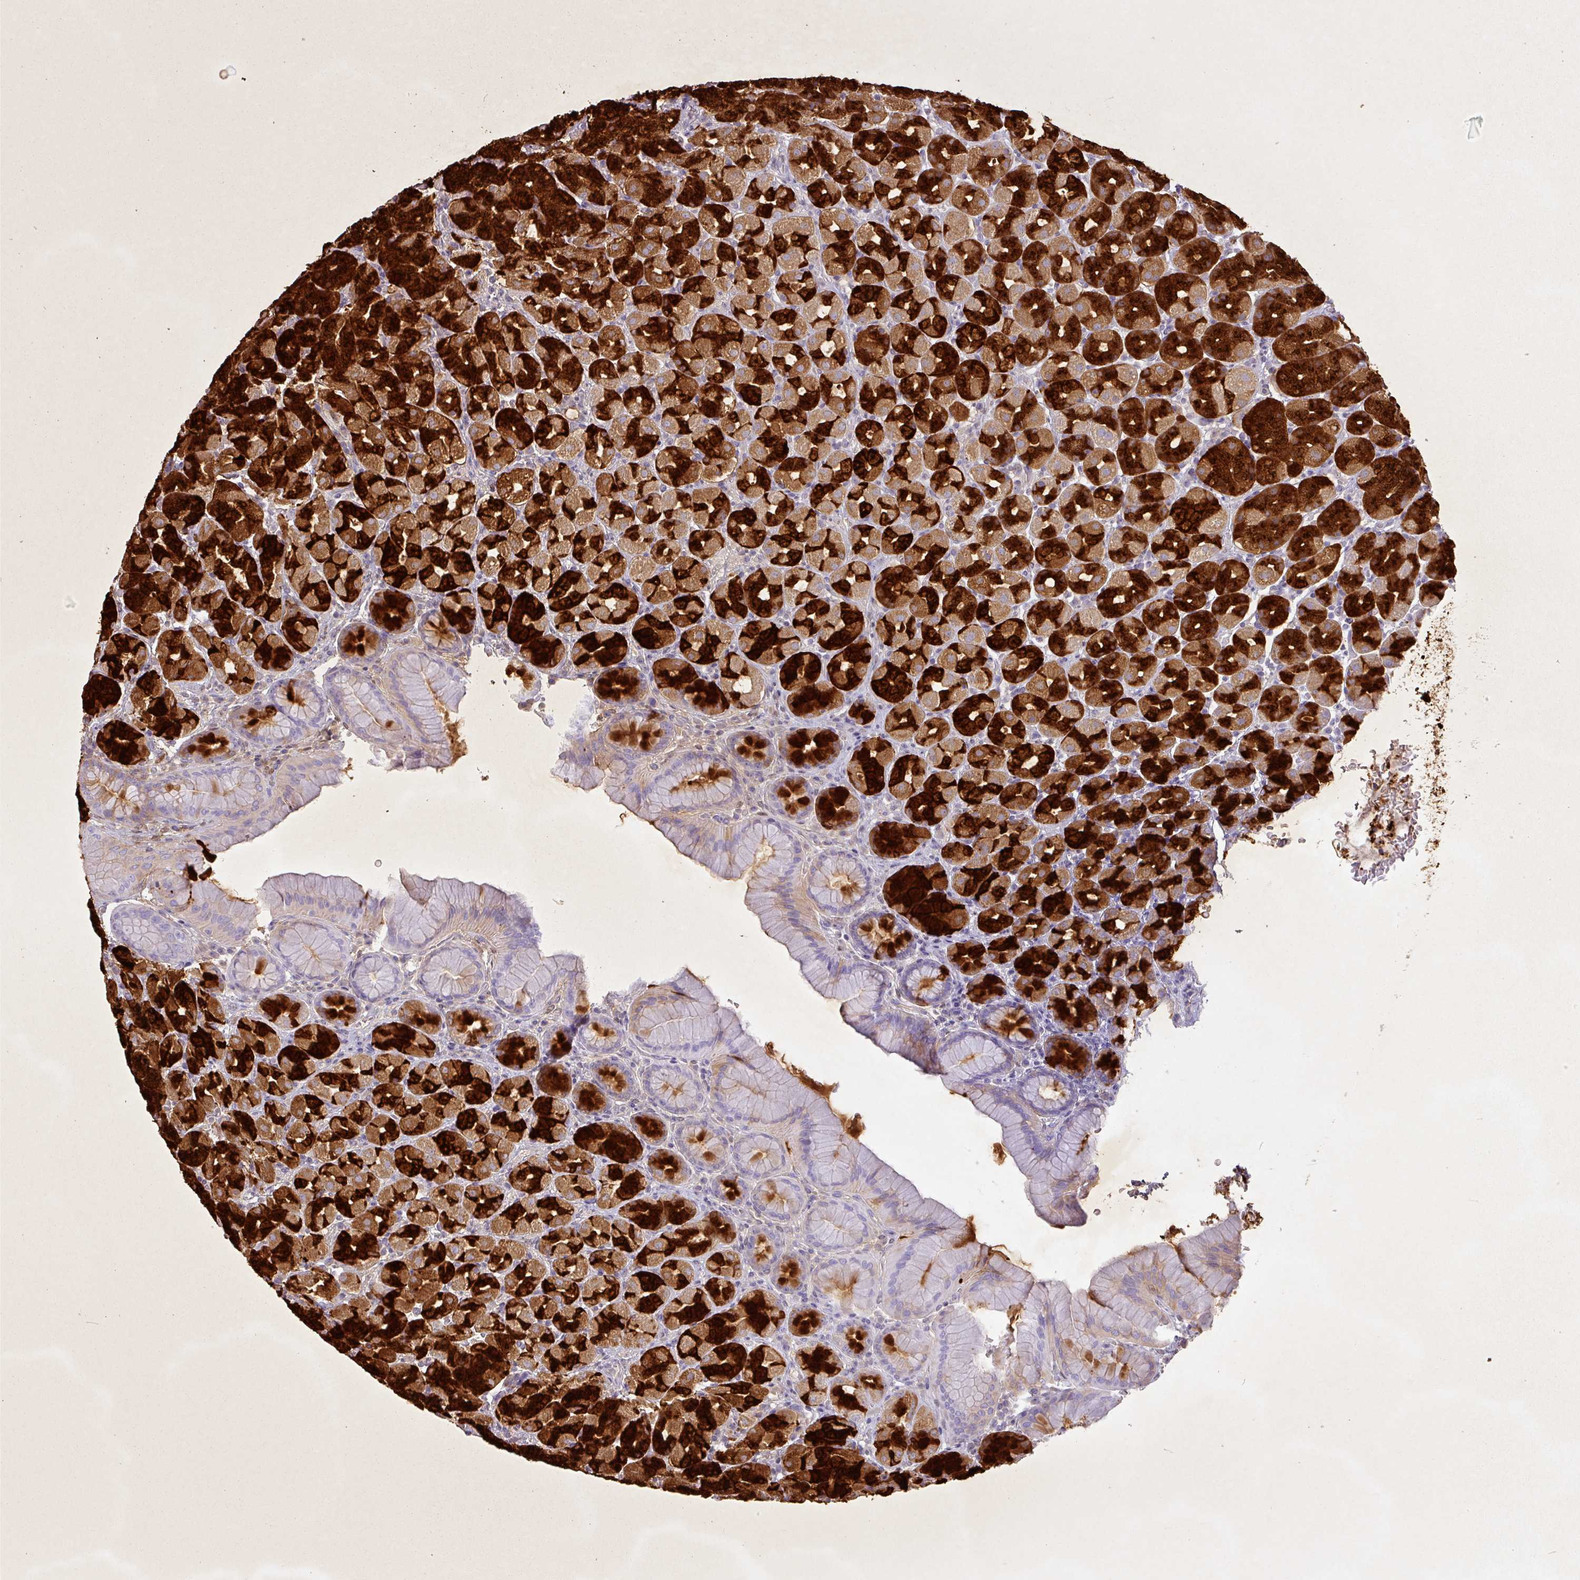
{"staining": {"intensity": "strong", "quantity": "25%-75%", "location": "cytoplasmic/membranous"}, "tissue": "stomach", "cell_type": "Glandular cells", "image_type": "normal", "snomed": [{"axis": "morphology", "description": "Normal tissue, NOS"}, {"axis": "topography", "description": "Stomach, upper"}, {"axis": "topography", "description": "Stomach"}], "caption": "A brown stain shows strong cytoplasmic/membranous expression of a protein in glandular cells of unremarkable human stomach.", "gene": "PGA3", "patient": {"sex": "male", "age": 68}}